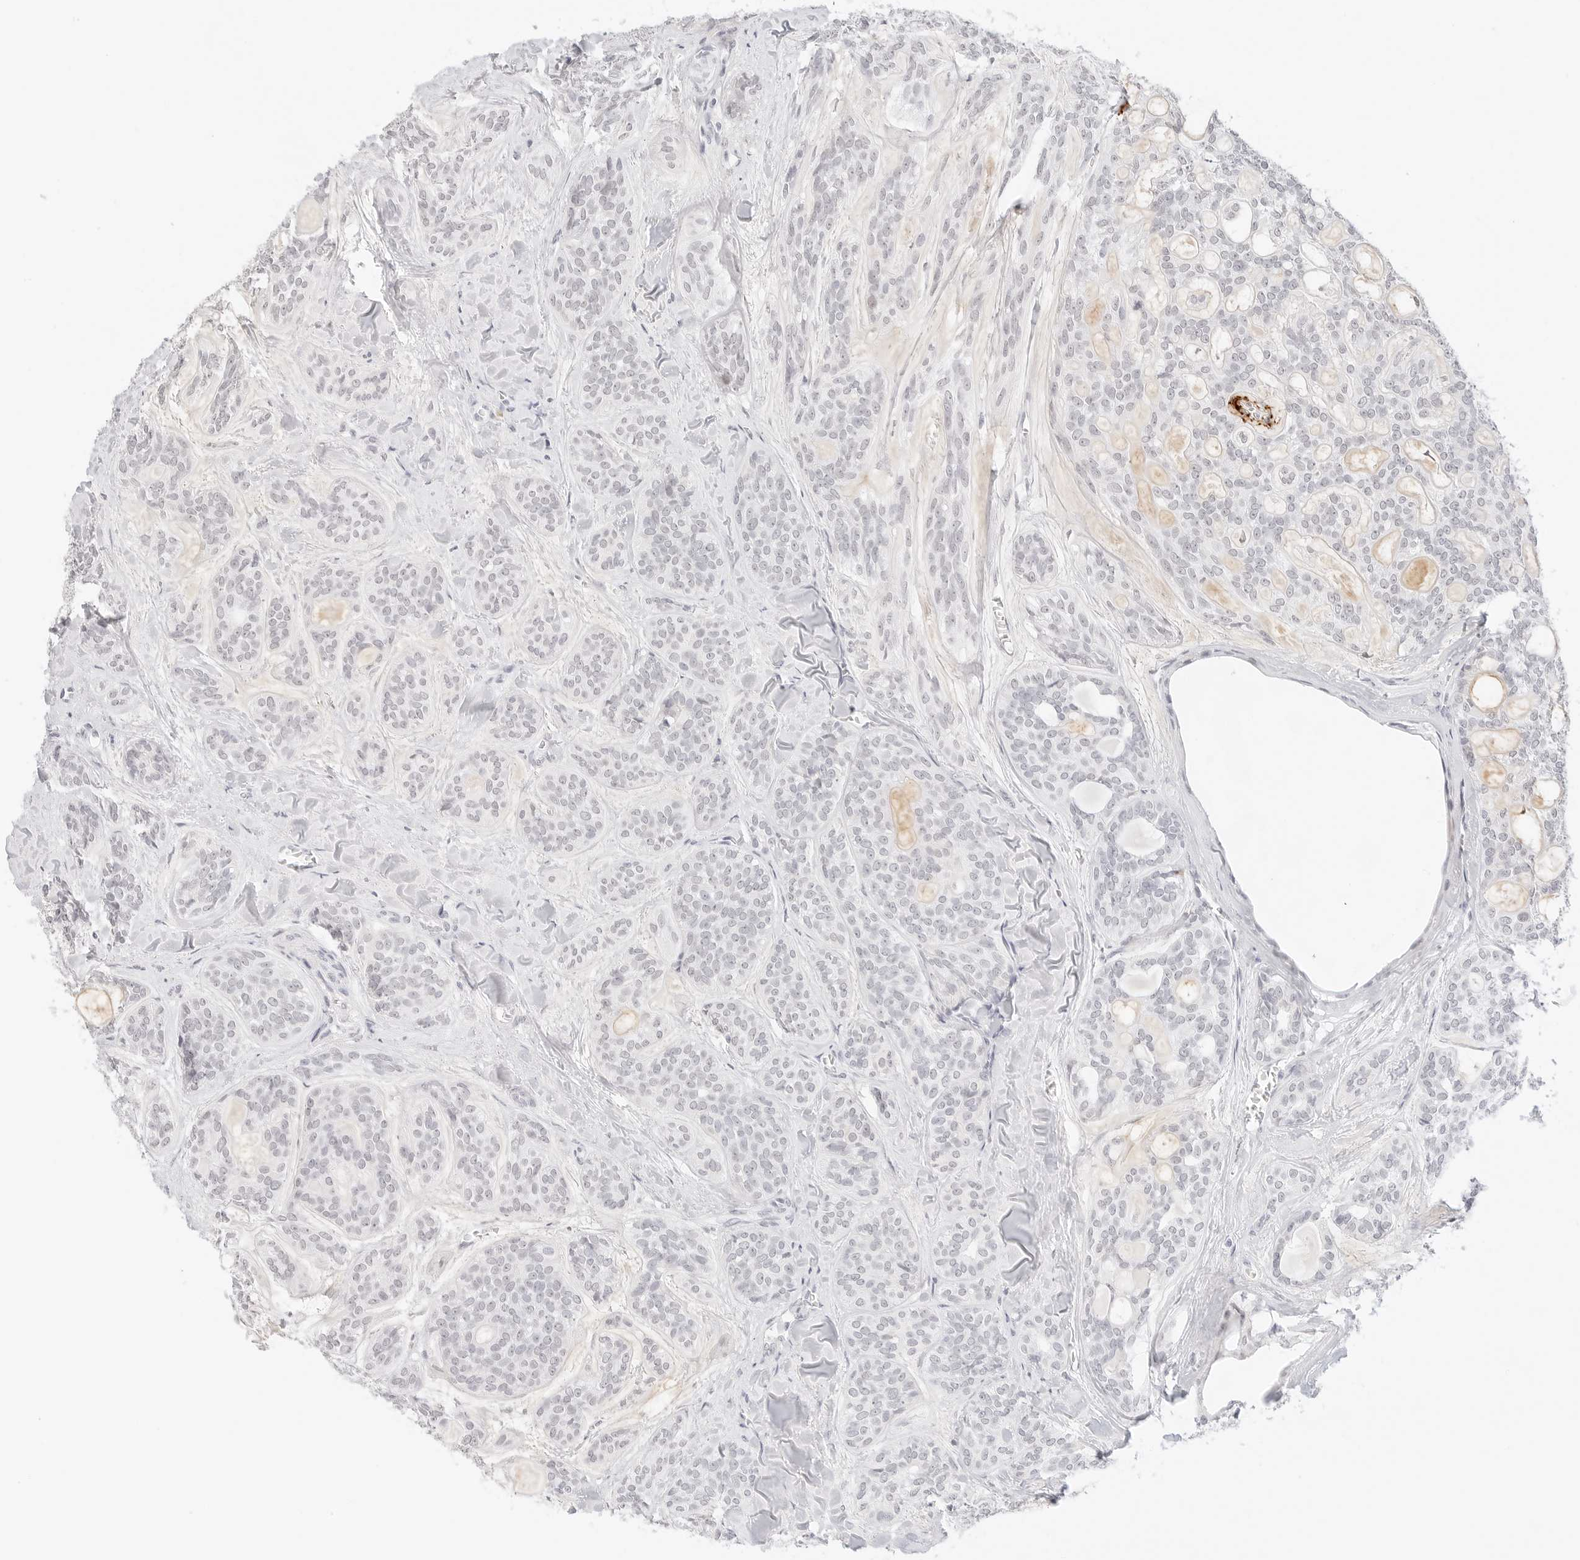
{"staining": {"intensity": "negative", "quantity": "none", "location": "none"}, "tissue": "head and neck cancer", "cell_type": "Tumor cells", "image_type": "cancer", "snomed": [{"axis": "morphology", "description": "Adenocarcinoma, NOS"}, {"axis": "topography", "description": "Head-Neck"}], "caption": "The photomicrograph displays no significant staining in tumor cells of head and neck adenocarcinoma.", "gene": "XKR4", "patient": {"sex": "male", "age": 66}}